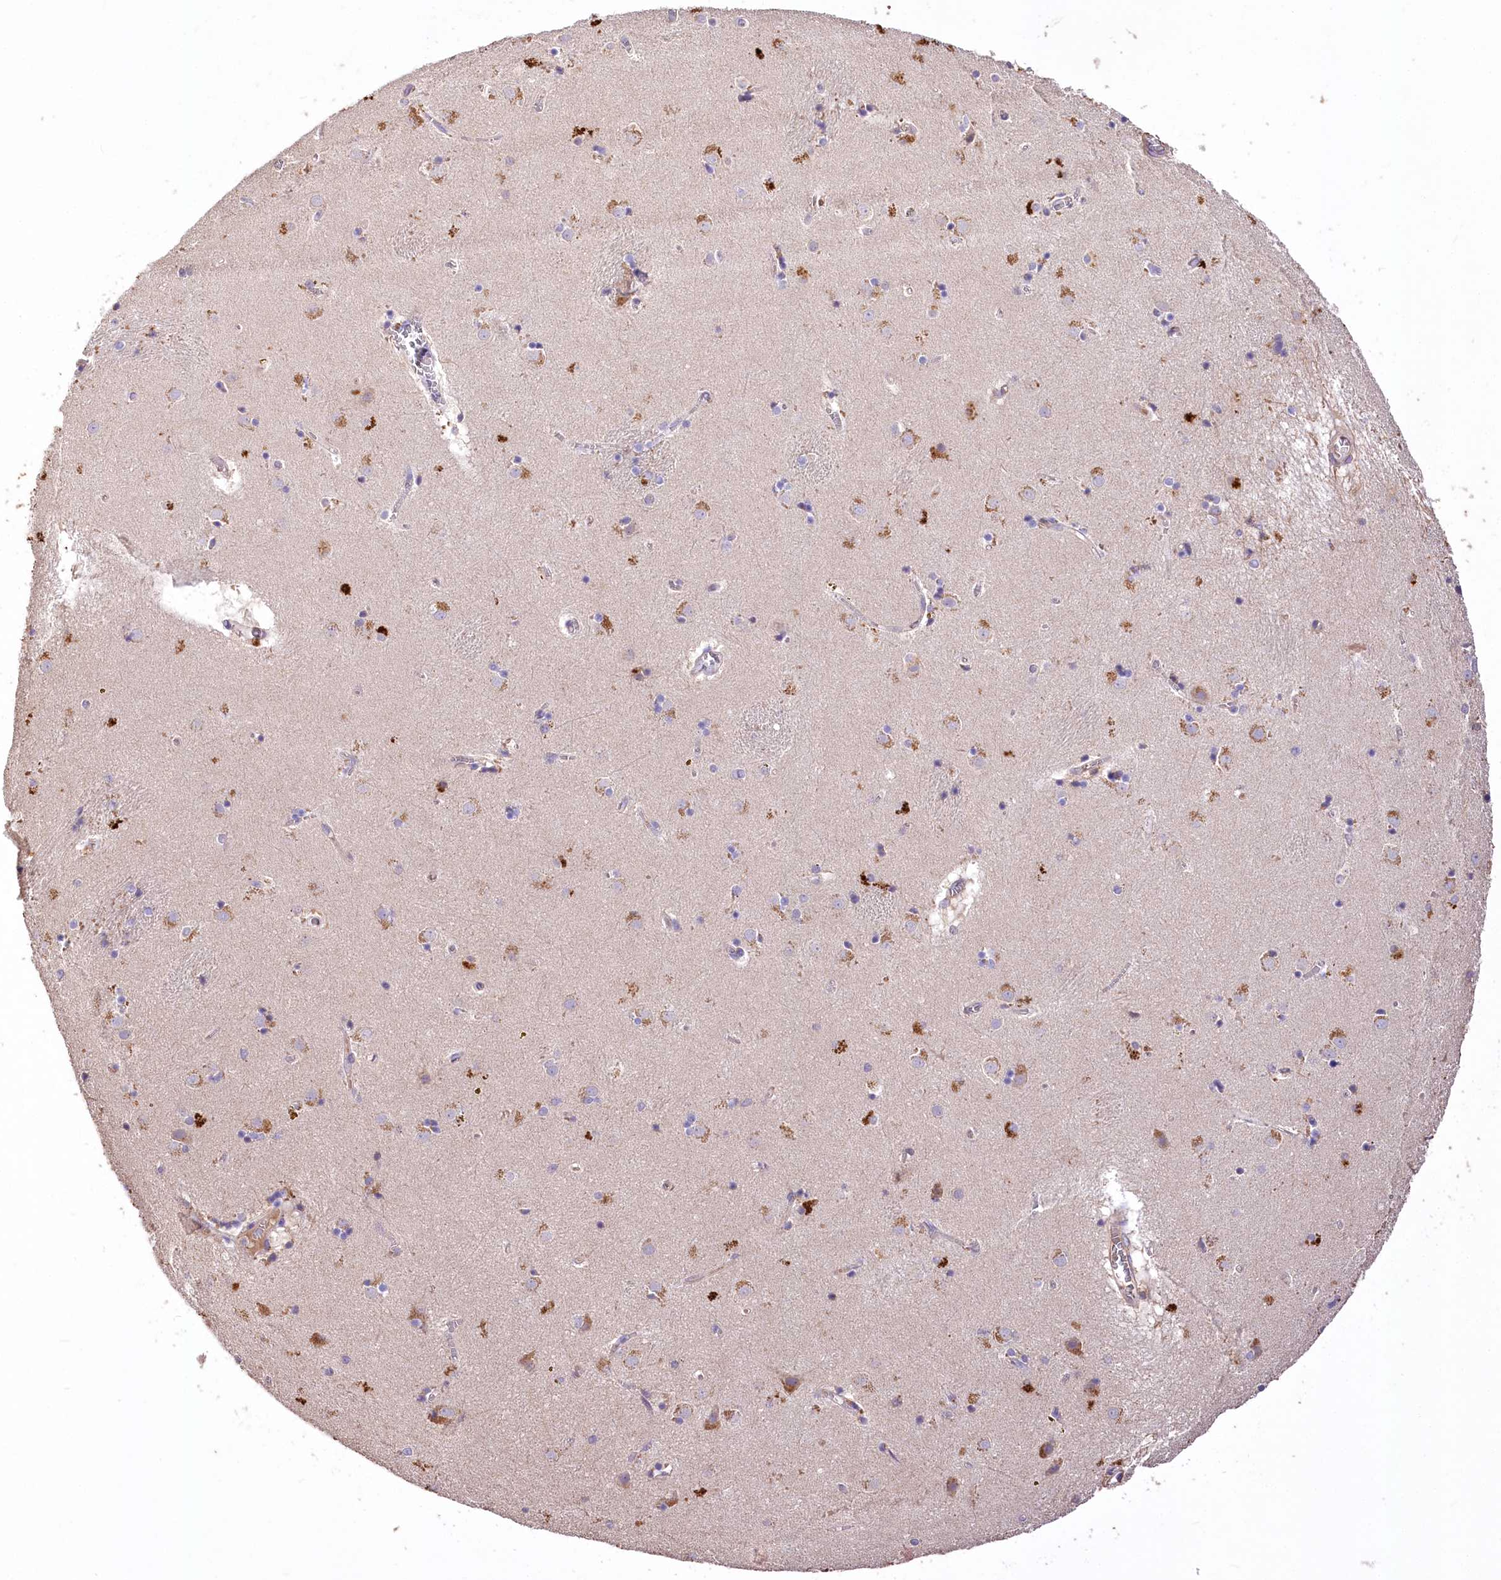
{"staining": {"intensity": "negative", "quantity": "none", "location": "none"}, "tissue": "caudate", "cell_type": "Glial cells", "image_type": "normal", "snomed": [{"axis": "morphology", "description": "Normal tissue, NOS"}, {"axis": "topography", "description": "Lateral ventricle wall"}], "caption": "This is a image of IHC staining of benign caudate, which shows no staining in glial cells. The staining is performed using DAB (3,3'-diaminobenzidine) brown chromogen with nuclei counter-stained in using hematoxylin.", "gene": "PCYOX1L", "patient": {"sex": "male", "age": 70}}